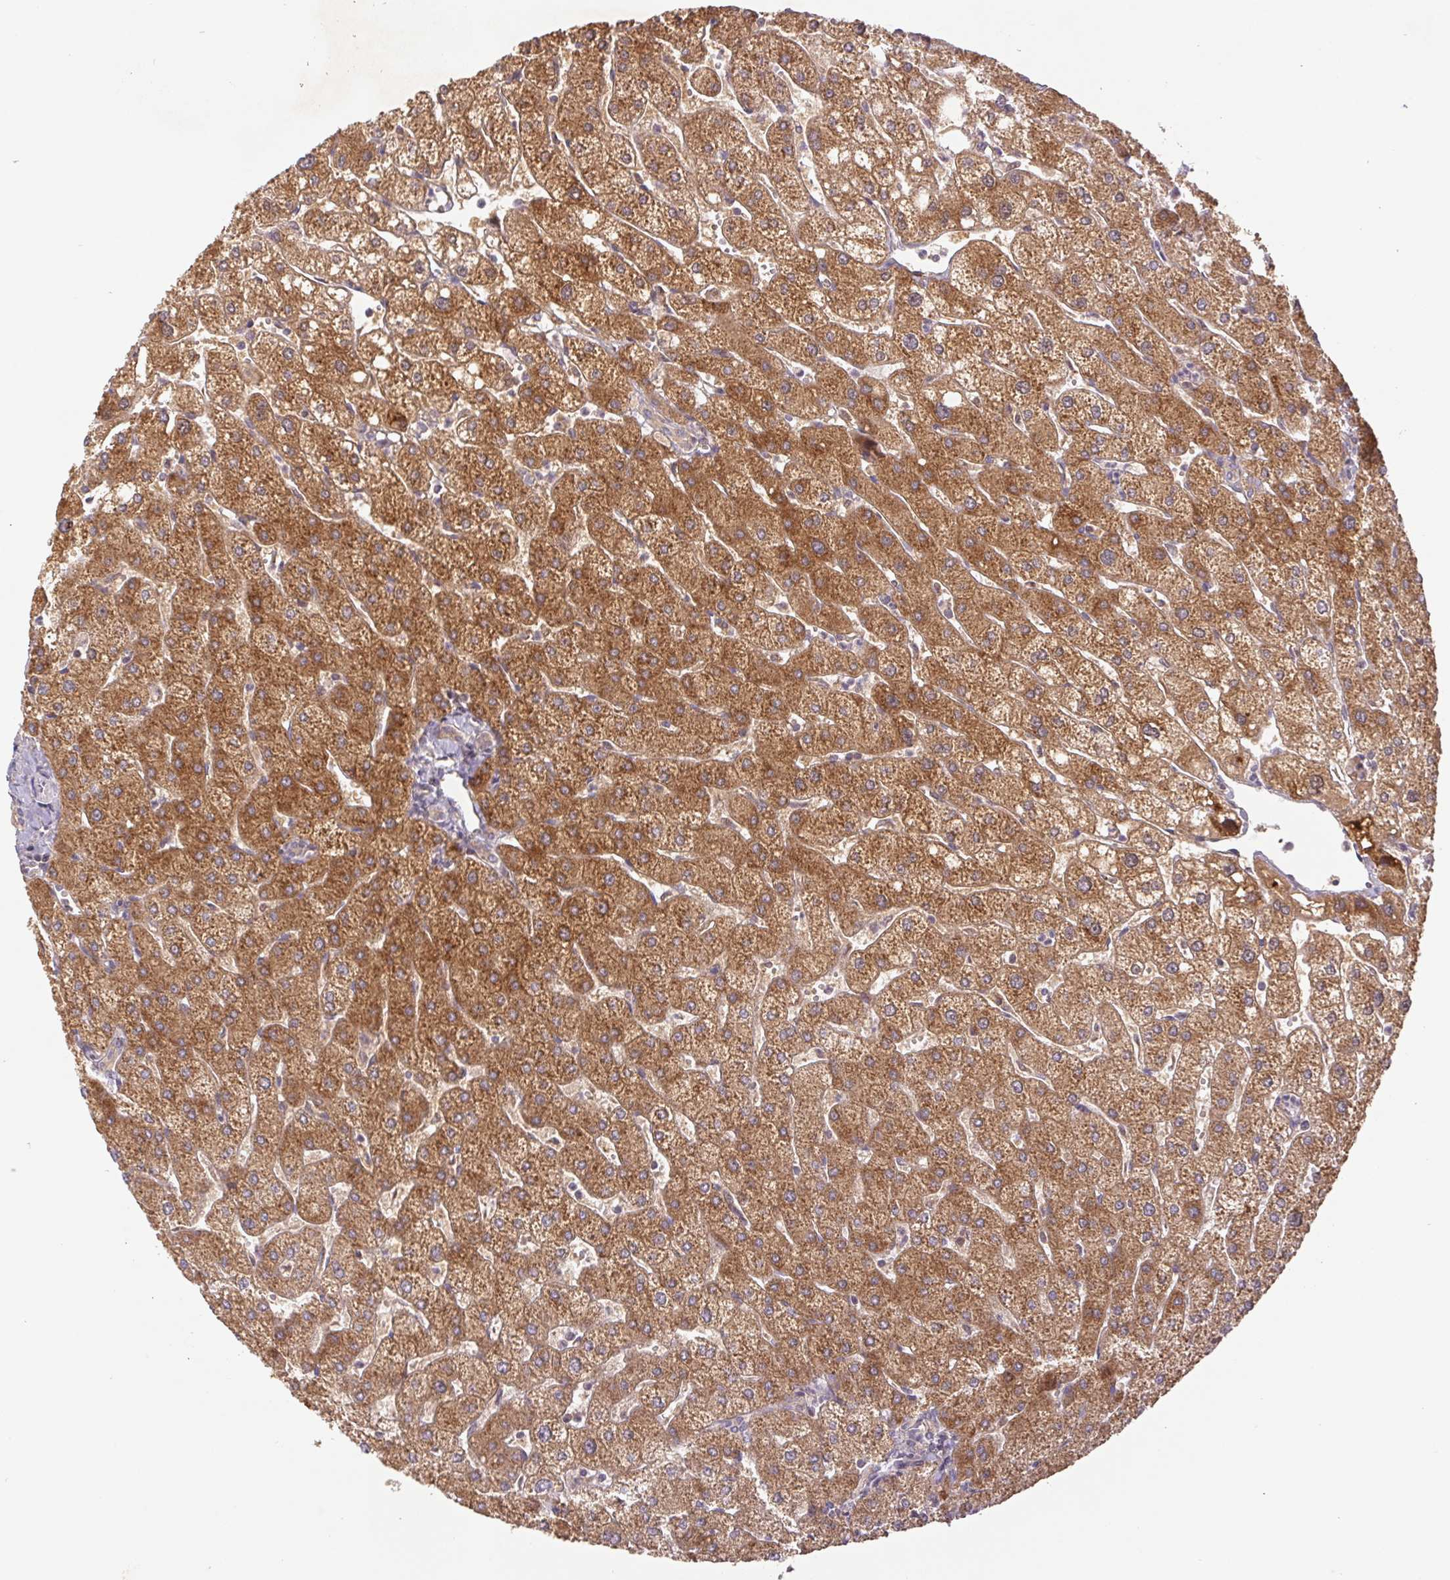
{"staining": {"intensity": "moderate", "quantity": ">75%", "location": "cytoplasmic/membranous"}, "tissue": "liver", "cell_type": "Cholangiocytes", "image_type": "normal", "snomed": [{"axis": "morphology", "description": "Normal tissue, NOS"}, {"axis": "topography", "description": "Liver"}], "caption": "DAB immunohistochemical staining of benign liver displays moderate cytoplasmic/membranous protein staining in about >75% of cholangiocytes.", "gene": "MTHFD1L", "patient": {"sex": "male", "age": 67}}